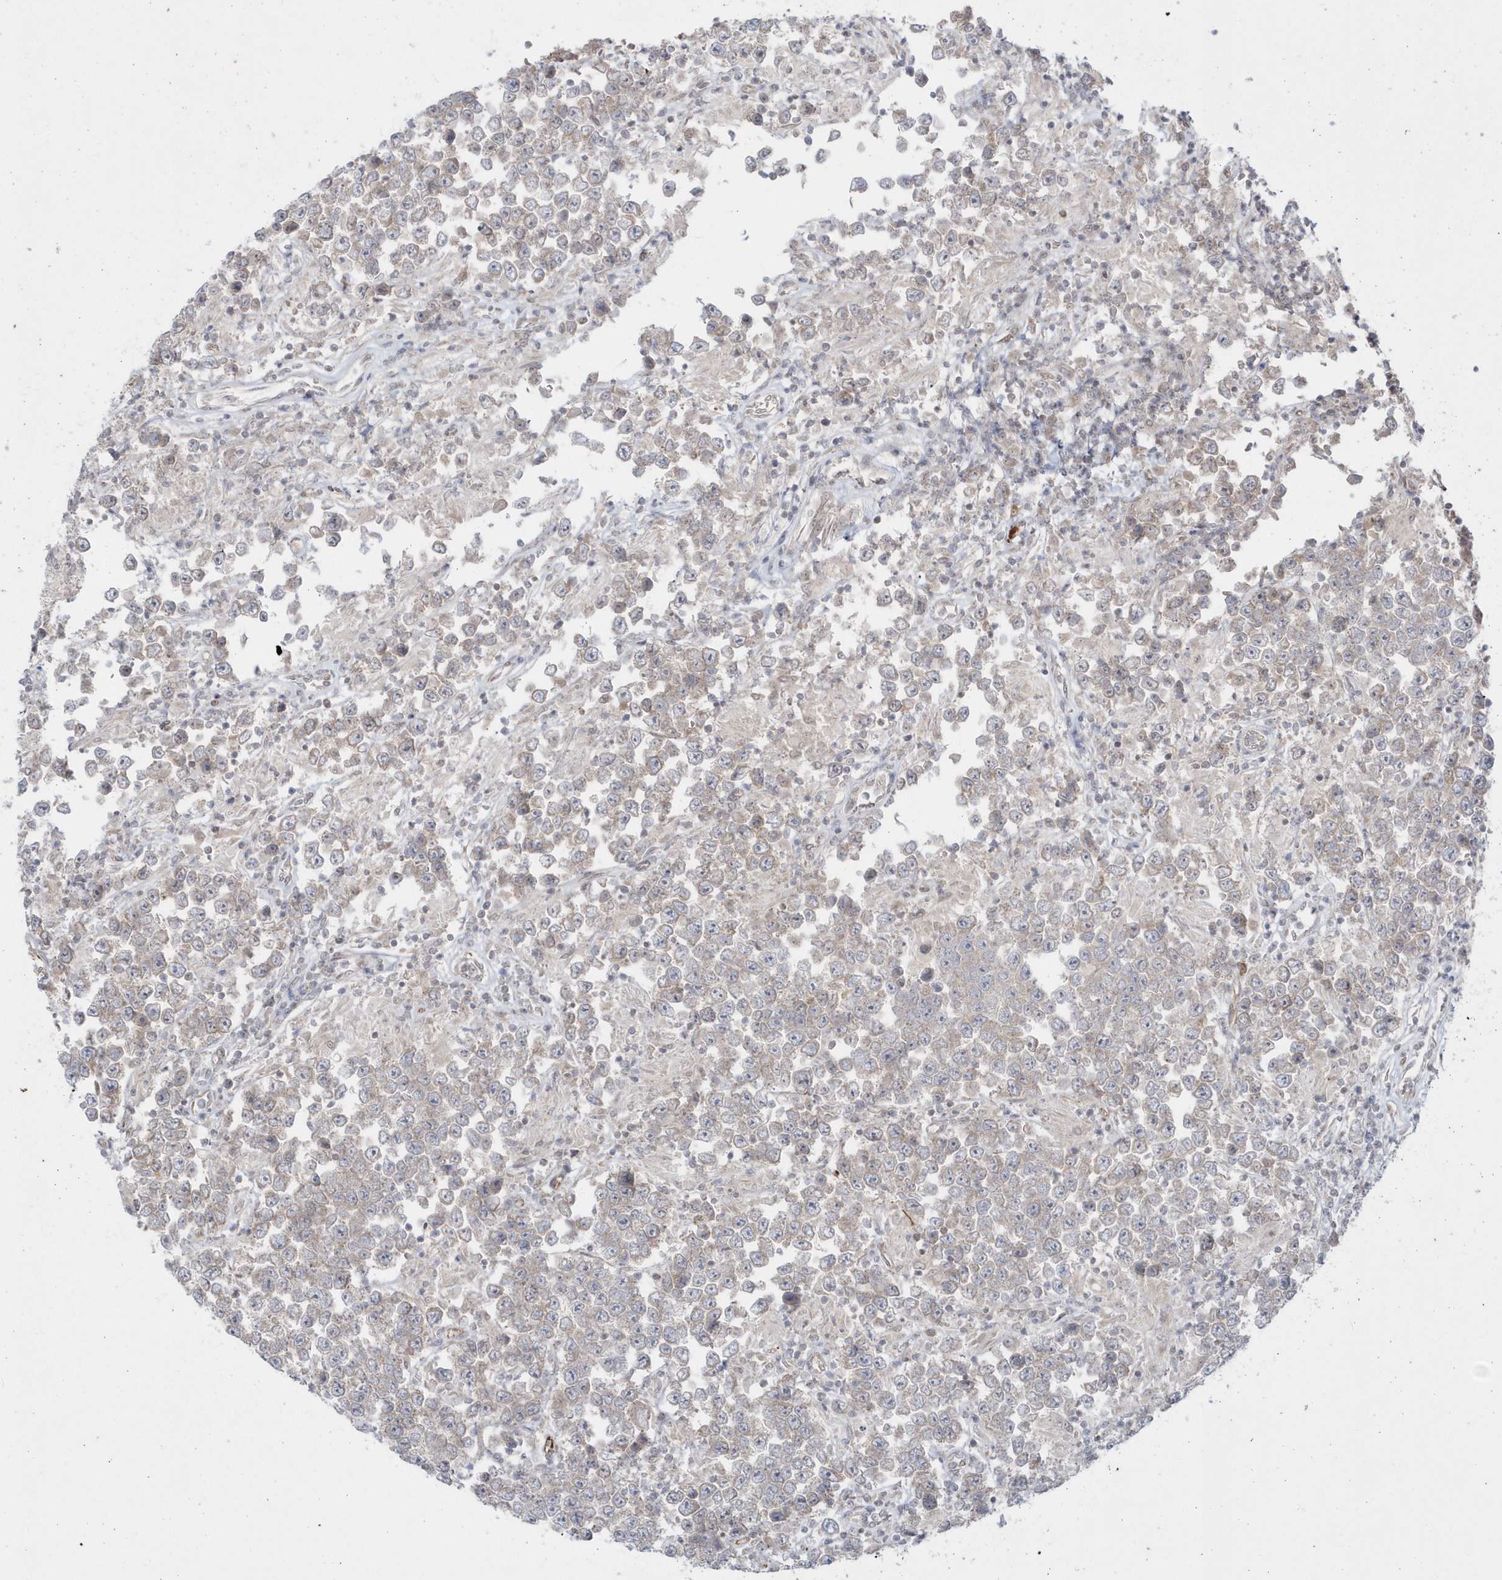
{"staining": {"intensity": "negative", "quantity": "none", "location": "none"}, "tissue": "testis cancer", "cell_type": "Tumor cells", "image_type": "cancer", "snomed": [{"axis": "morphology", "description": "Normal tissue, NOS"}, {"axis": "morphology", "description": "Urothelial carcinoma, High grade"}, {"axis": "morphology", "description": "Seminoma, NOS"}, {"axis": "morphology", "description": "Carcinoma, Embryonal, NOS"}, {"axis": "topography", "description": "Urinary bladder"}, {"axis": "topography", "description": "Testis"}], "caption": "Tumor cells show no significant protein staining in testis cancer.", "gene": "DHX57", "patient": {"sex": "male", "age": 41}}